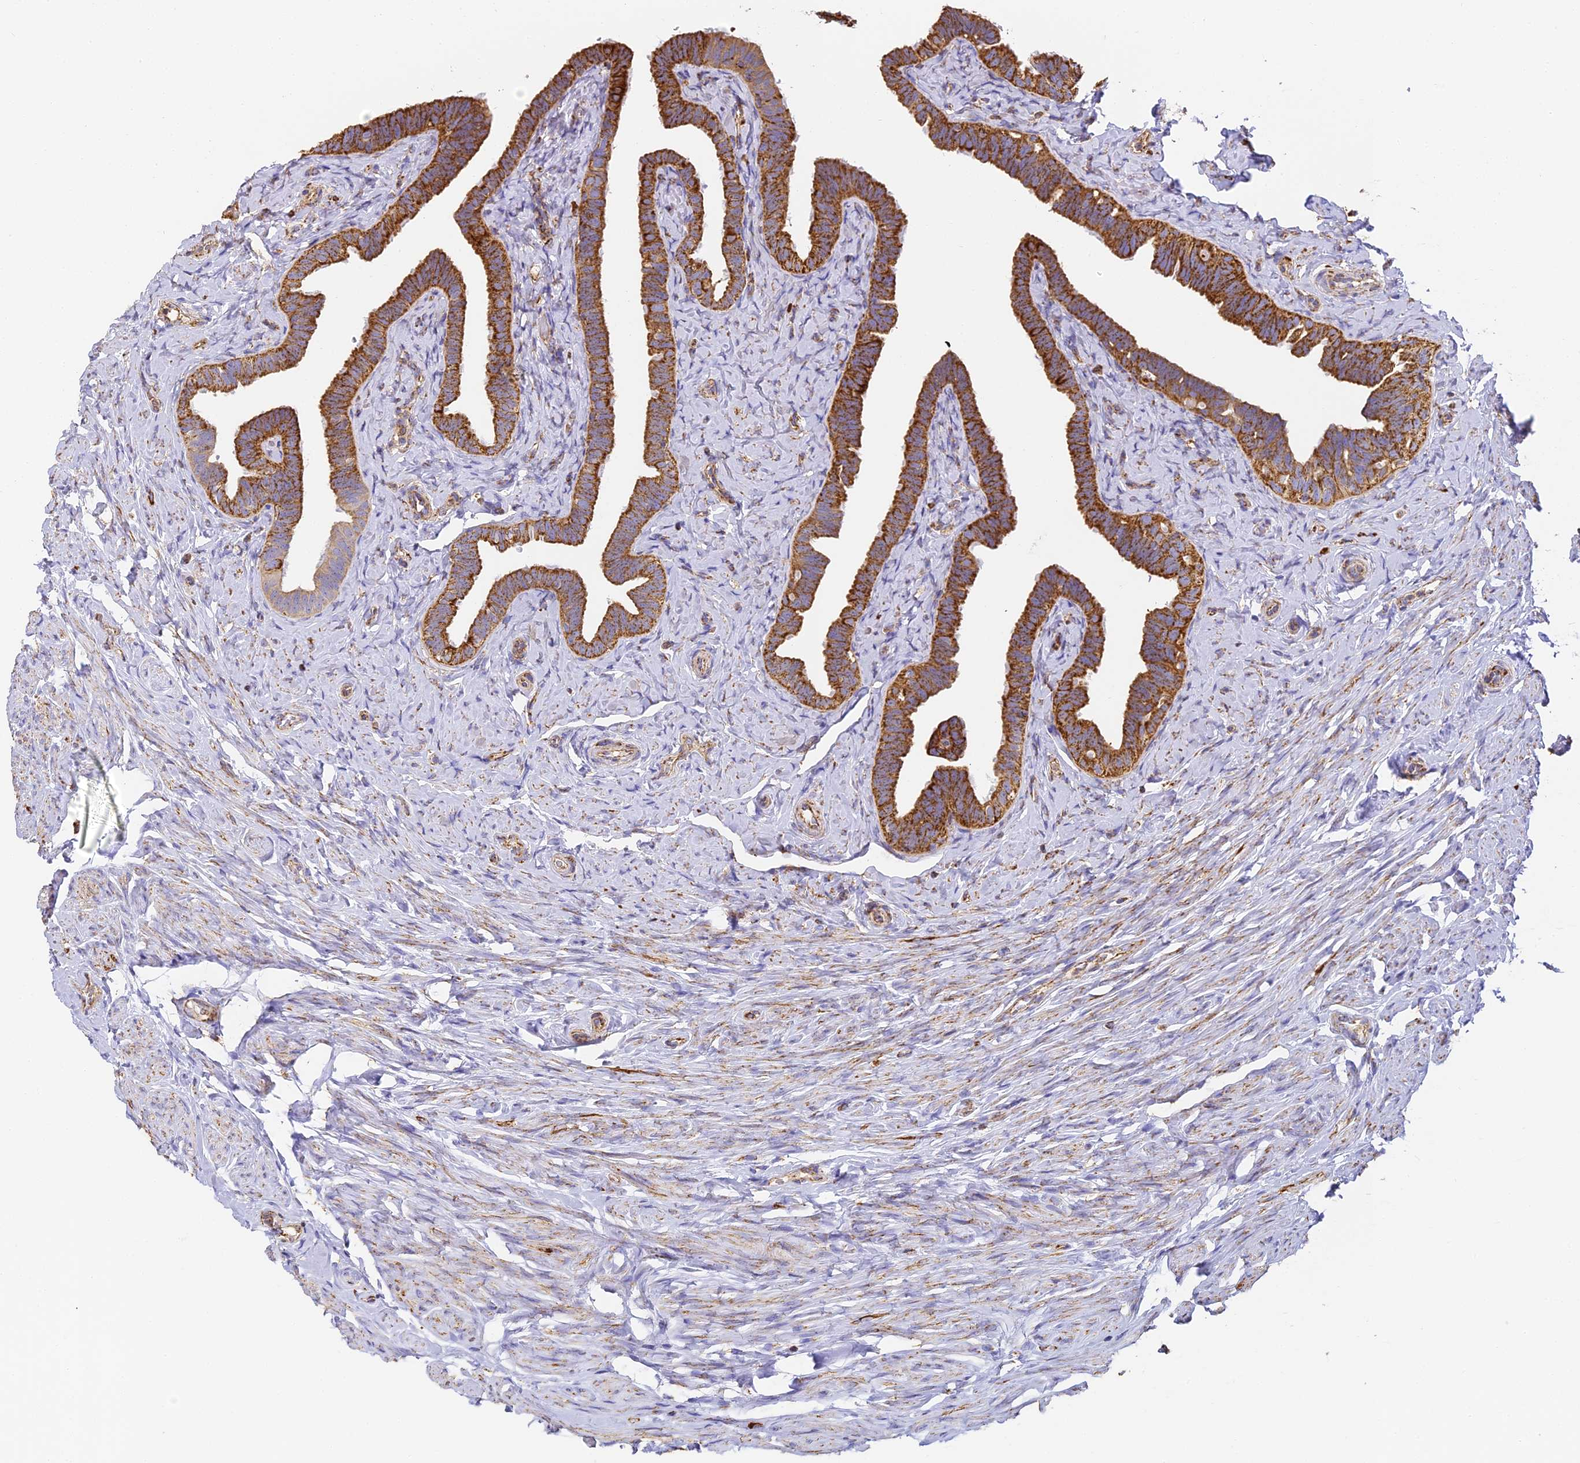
{"staining": {"intensity": "strong", "quantity": ">75%", "location": "cytoplasmic/membranous"}, "tissue": "fallopian tube", "cell_type": "Glandular cells", "image_type": "normal", "snomed": [{"axis": "morphology", "description": "Normal tissue, NOS"}, {"axis": "topography", "description": "Fallopian tube"}], "caption": "This is a histology image of immunohistochemistry (IHC) staining of unremarkable fallopian tube, which shows strong positivity in the cytoplasmic/membranous of glandular cells.", "gene": "COX6C", "patient": {"sex": "female", "age": 39}}